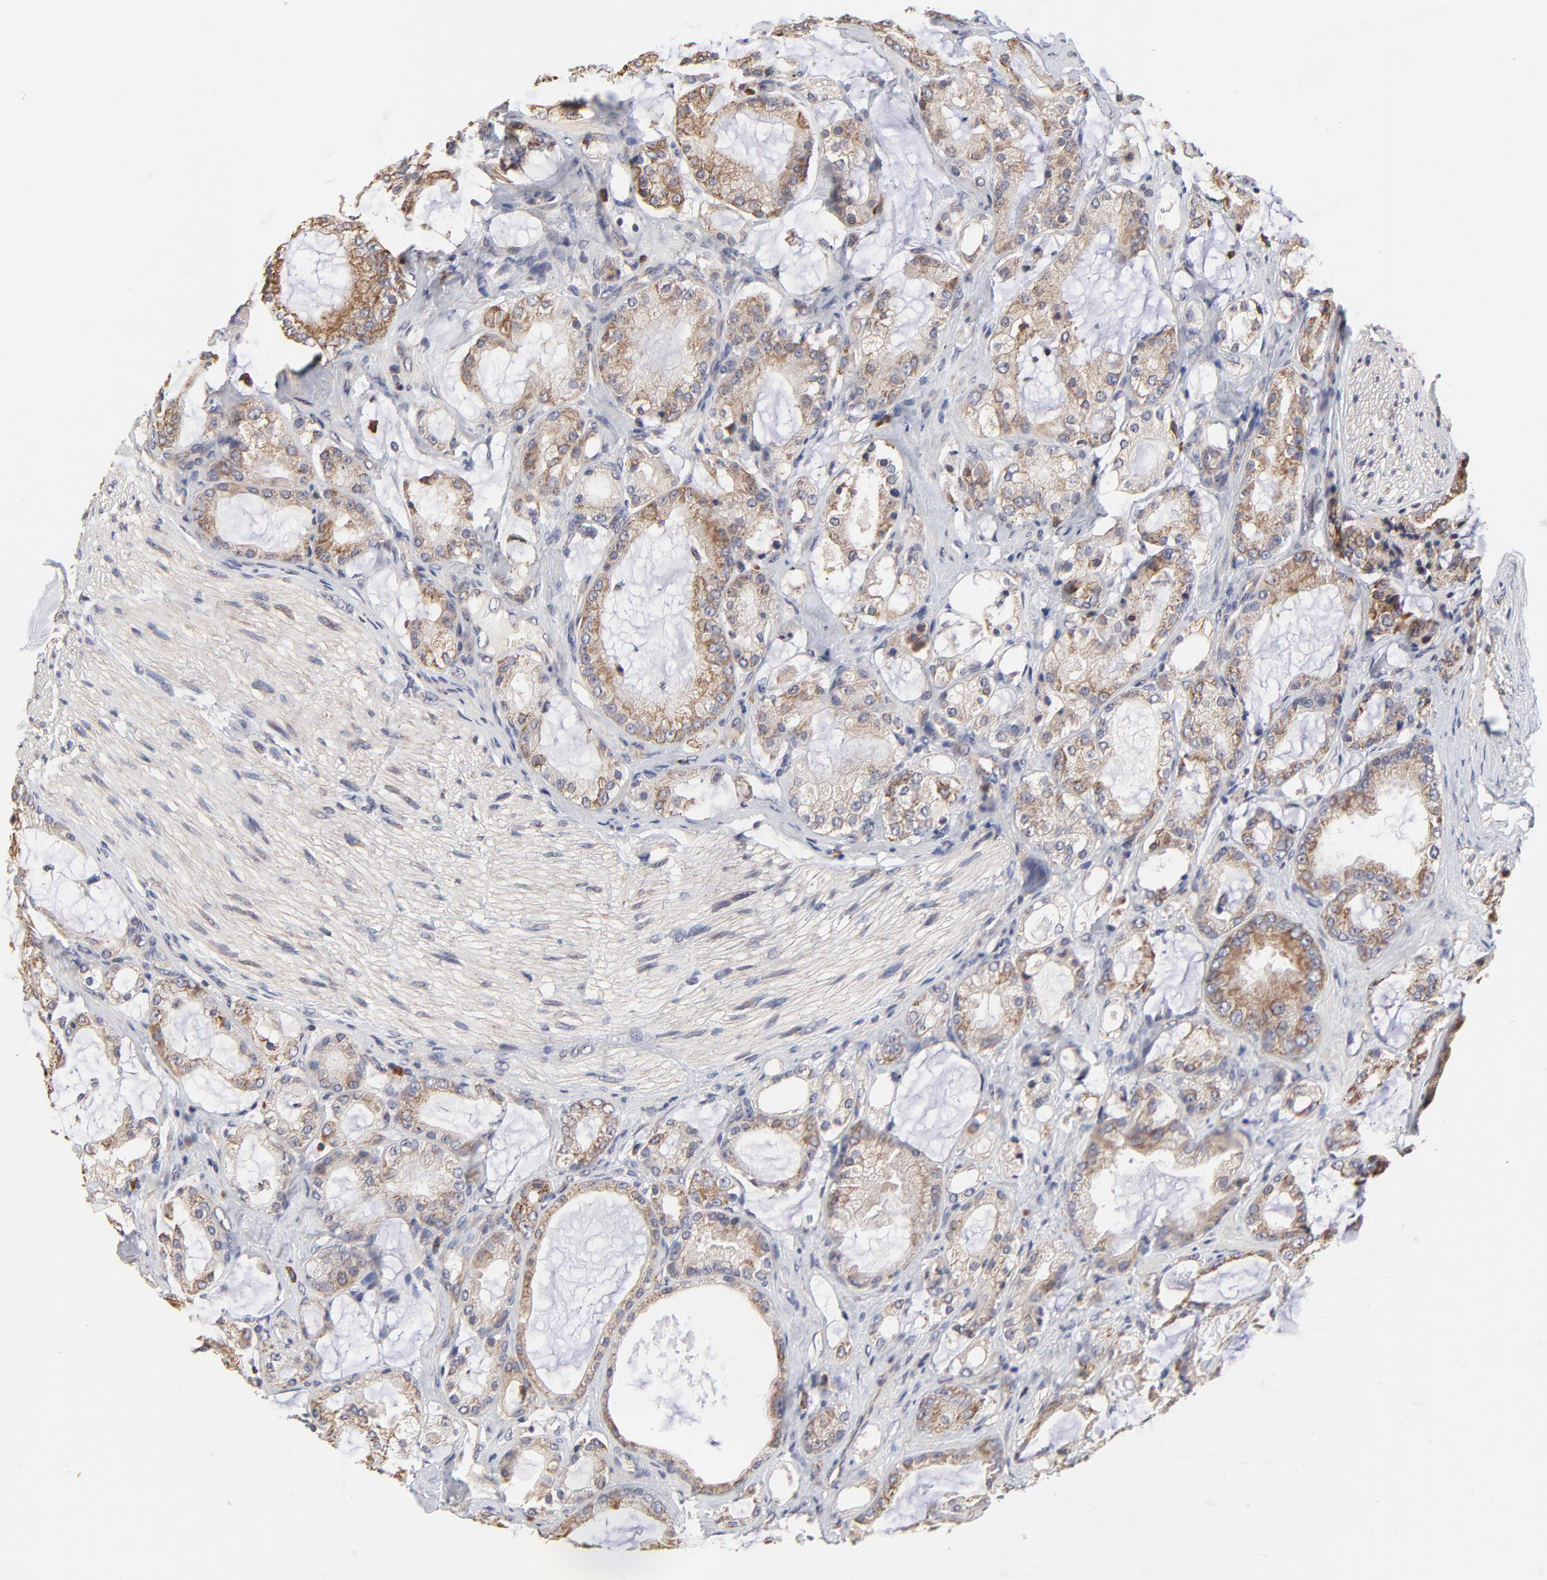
{"staining": {"intensity": "weak", "quantity": "25%-75%", "location": "cytoplasmic/membranous"}, "tissue": "prostate cancer", "cell_type": "Tumor cells", "image_type": "cancer", "snomed": [{"axis": "morphology", "description": "Adenocarcinoma, Medium grade"}, {"axis": "topography", "description": "Prostate"}], "caption": "DAB immunohistochemical staining of prostate adenocarcinoma (medium-grade) demonstrates weak cytoplasmic/membranous protein positivity in about 25%-75% of tumor cells.", "gene": "ZNF550", "patient": {"sex": "male", "age": 70}}